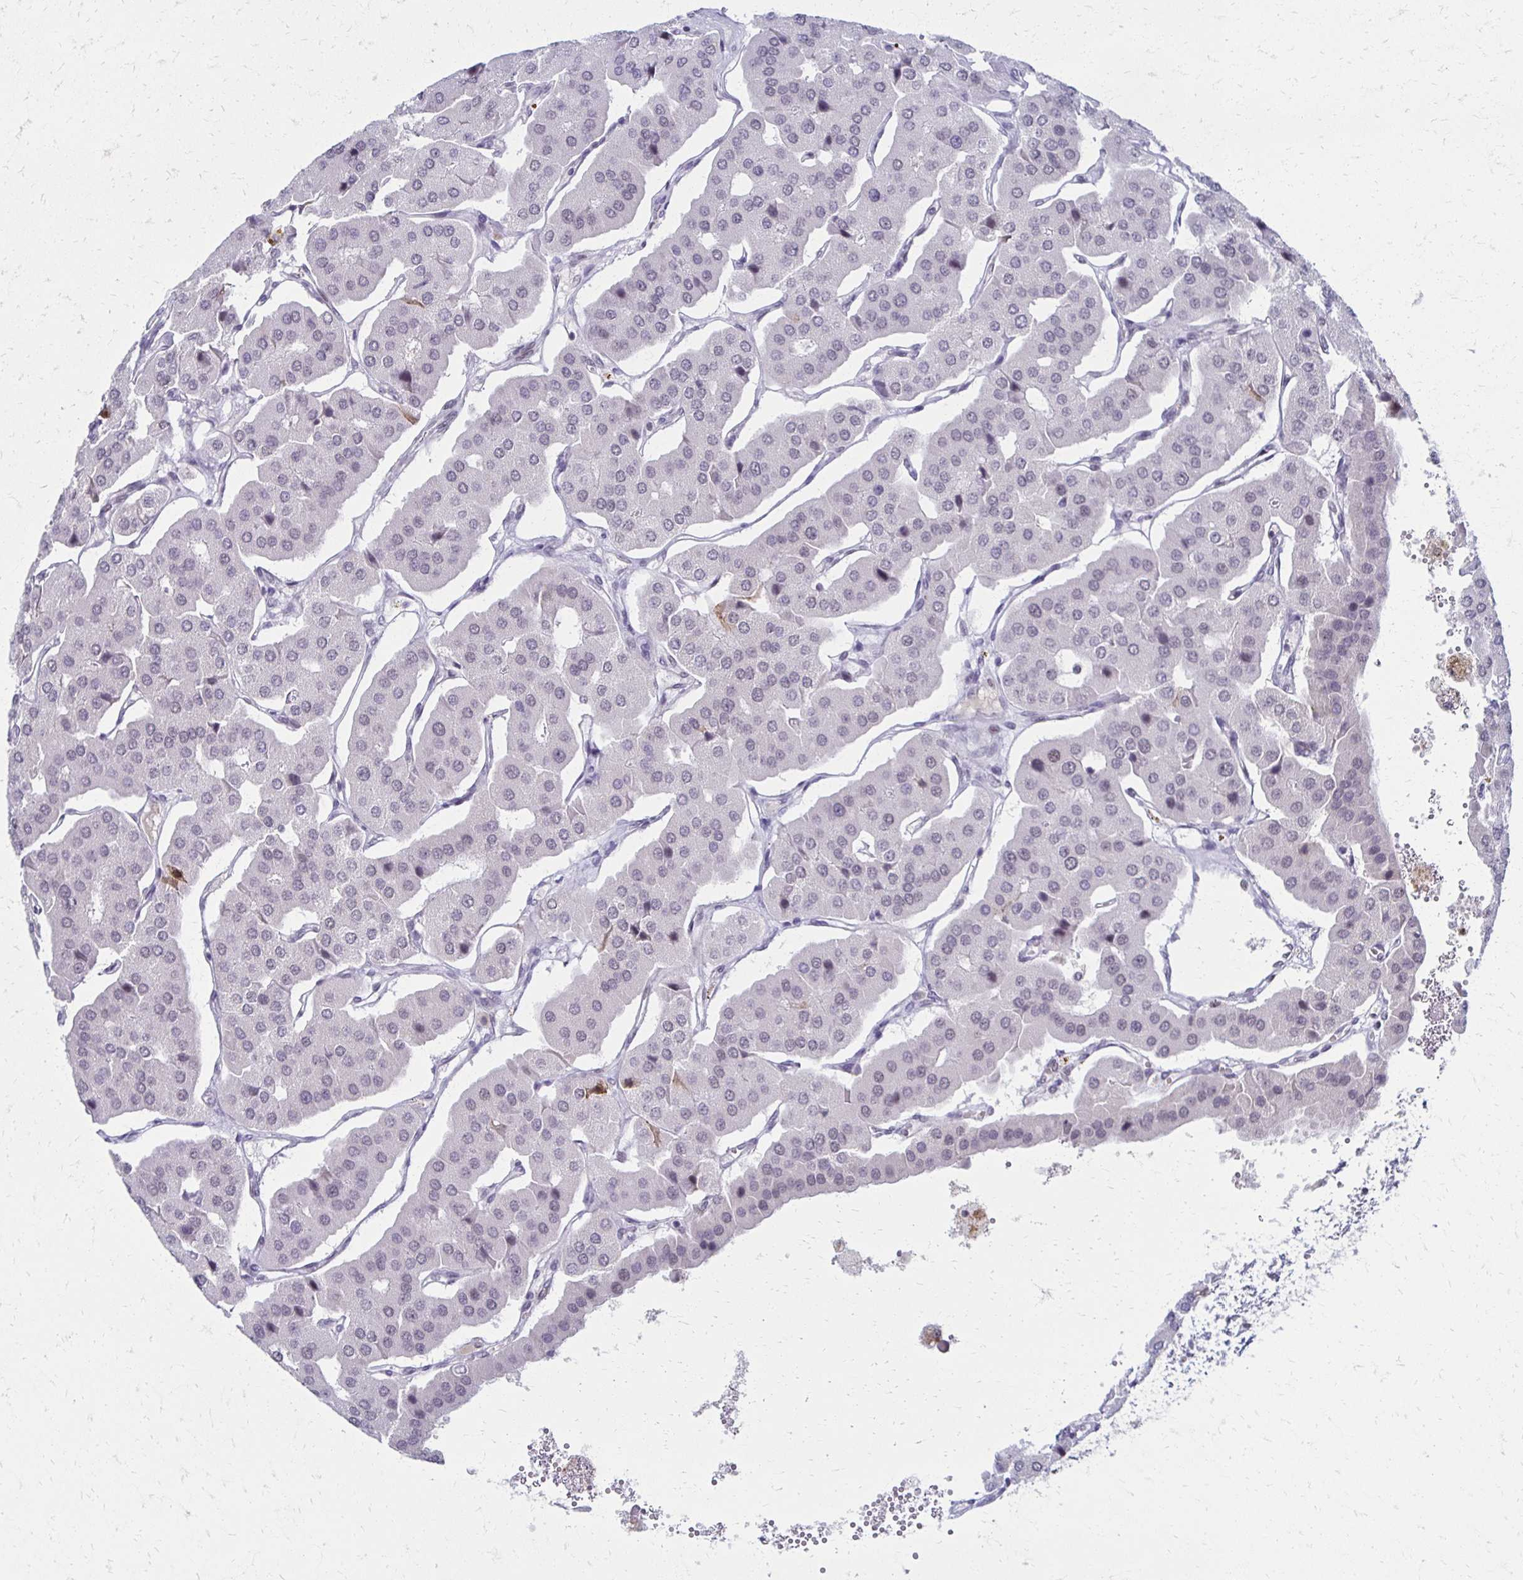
{"staining": {"intensity": "weak", "quantity": "<25%", "location": "nuclear"}, "tissue": "parathyroid gland", "cell_type": "Glandular cells", "image_type": "normal", "snomed": [{"axis": "morphology", "description": "Normal tissue, NOS"}, {"axis": "morphology", "description": "Adenoma, NOS"}, {"axis": "topography", "description": "Parathyroid gland"}], "caption": "Immunohistochemical staining of unremarkable human parathyroid gland displays no significant staining in glandular cells.", "gene": "IRF7", "patient": {"sex": "female", "age": 86}}